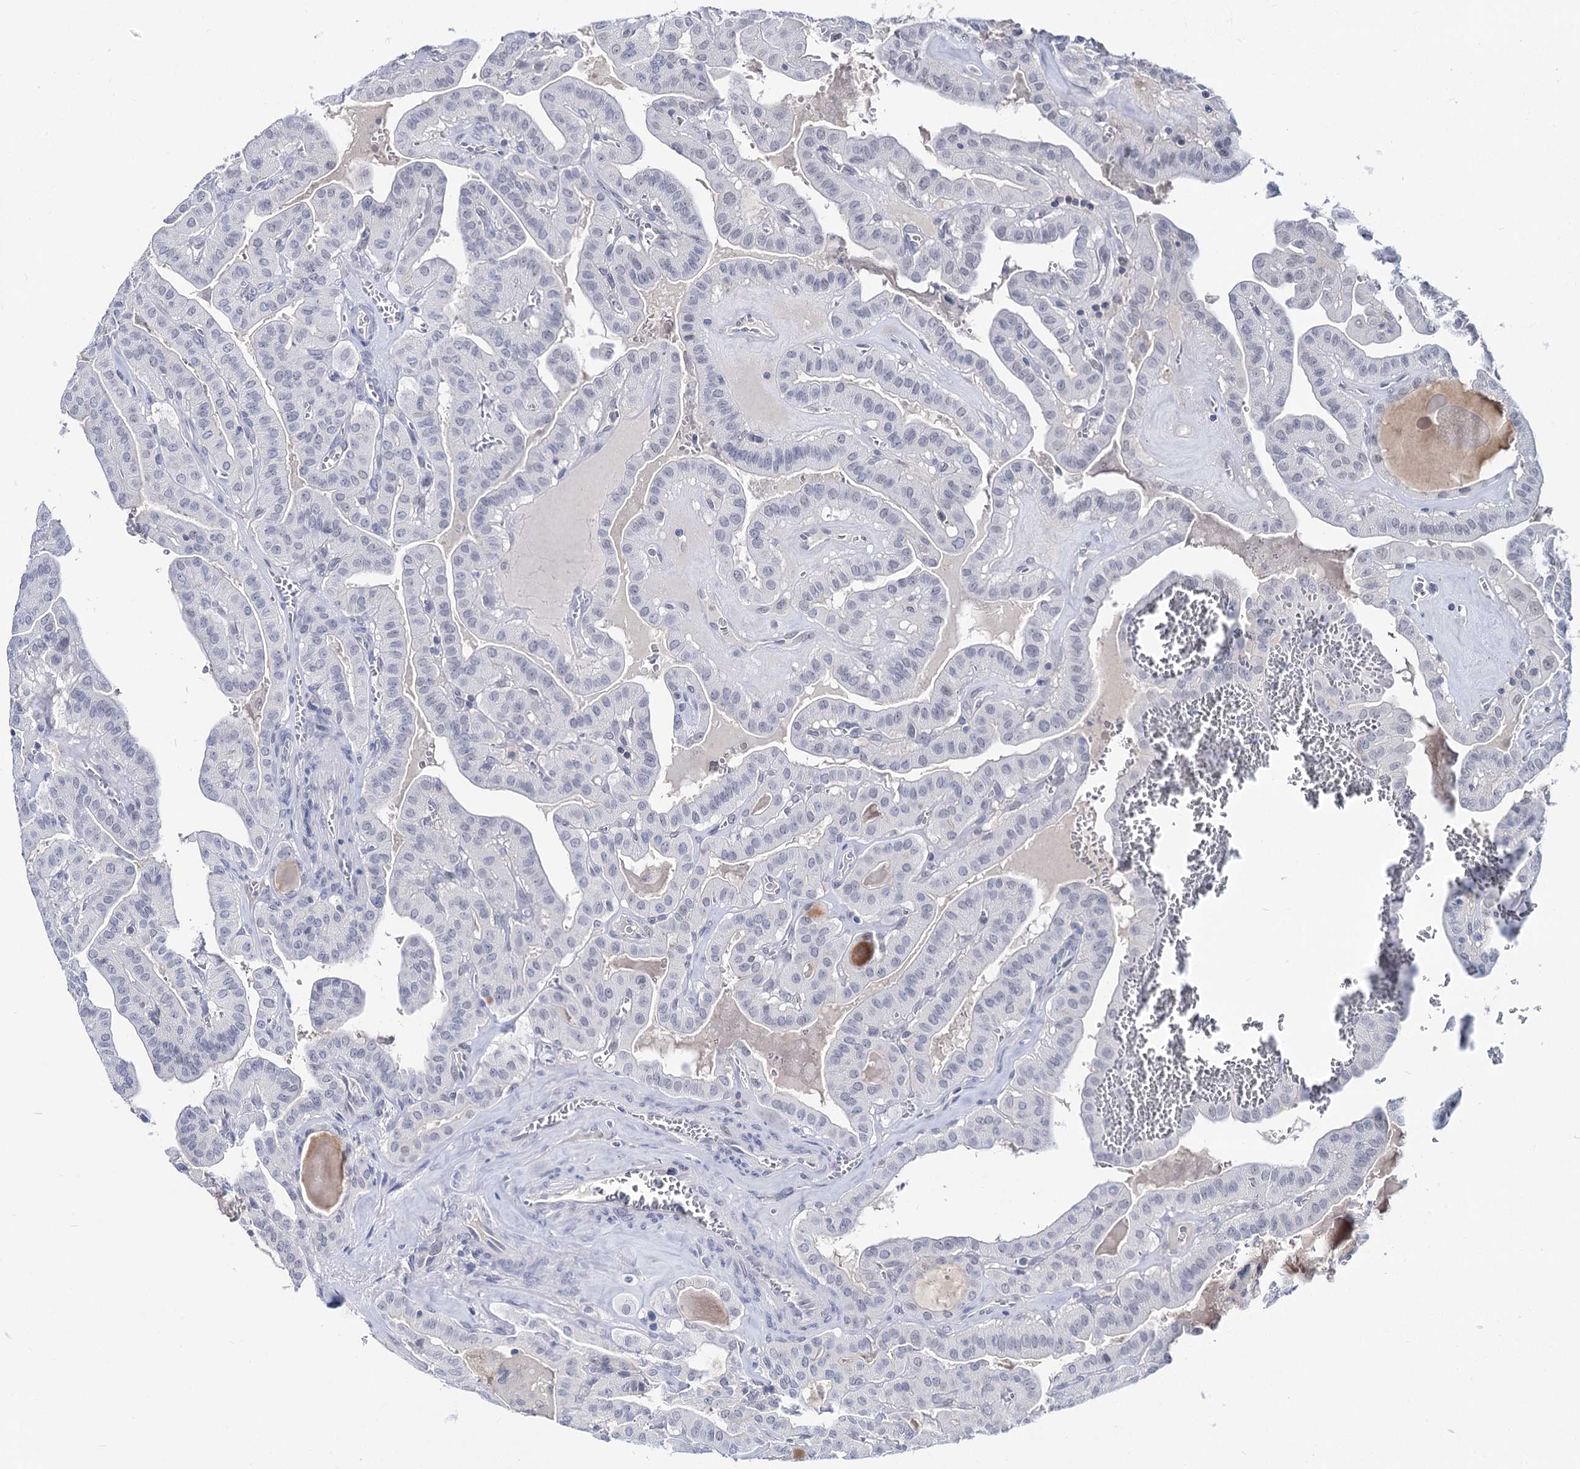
{"staining": {"intensity": "negative", "quantity": "none", "location": "none"}, "tissue": "thyroid cancer", "cell_type": "Tumor cells", "image_type": "cancer", "snomed": [{"axis": "morphology", "description": "Papillary adenocarcinoma, NOS"}, {"axis": "topography", "description": "Thyroid gland"}], "caption": "Thyroid papillary adenocarcinoma was stained to show a protein in brown. There is no significant staining in tumor cells.", "gene": "NEK10", "patient": {"sex": "male", "age": 52}}